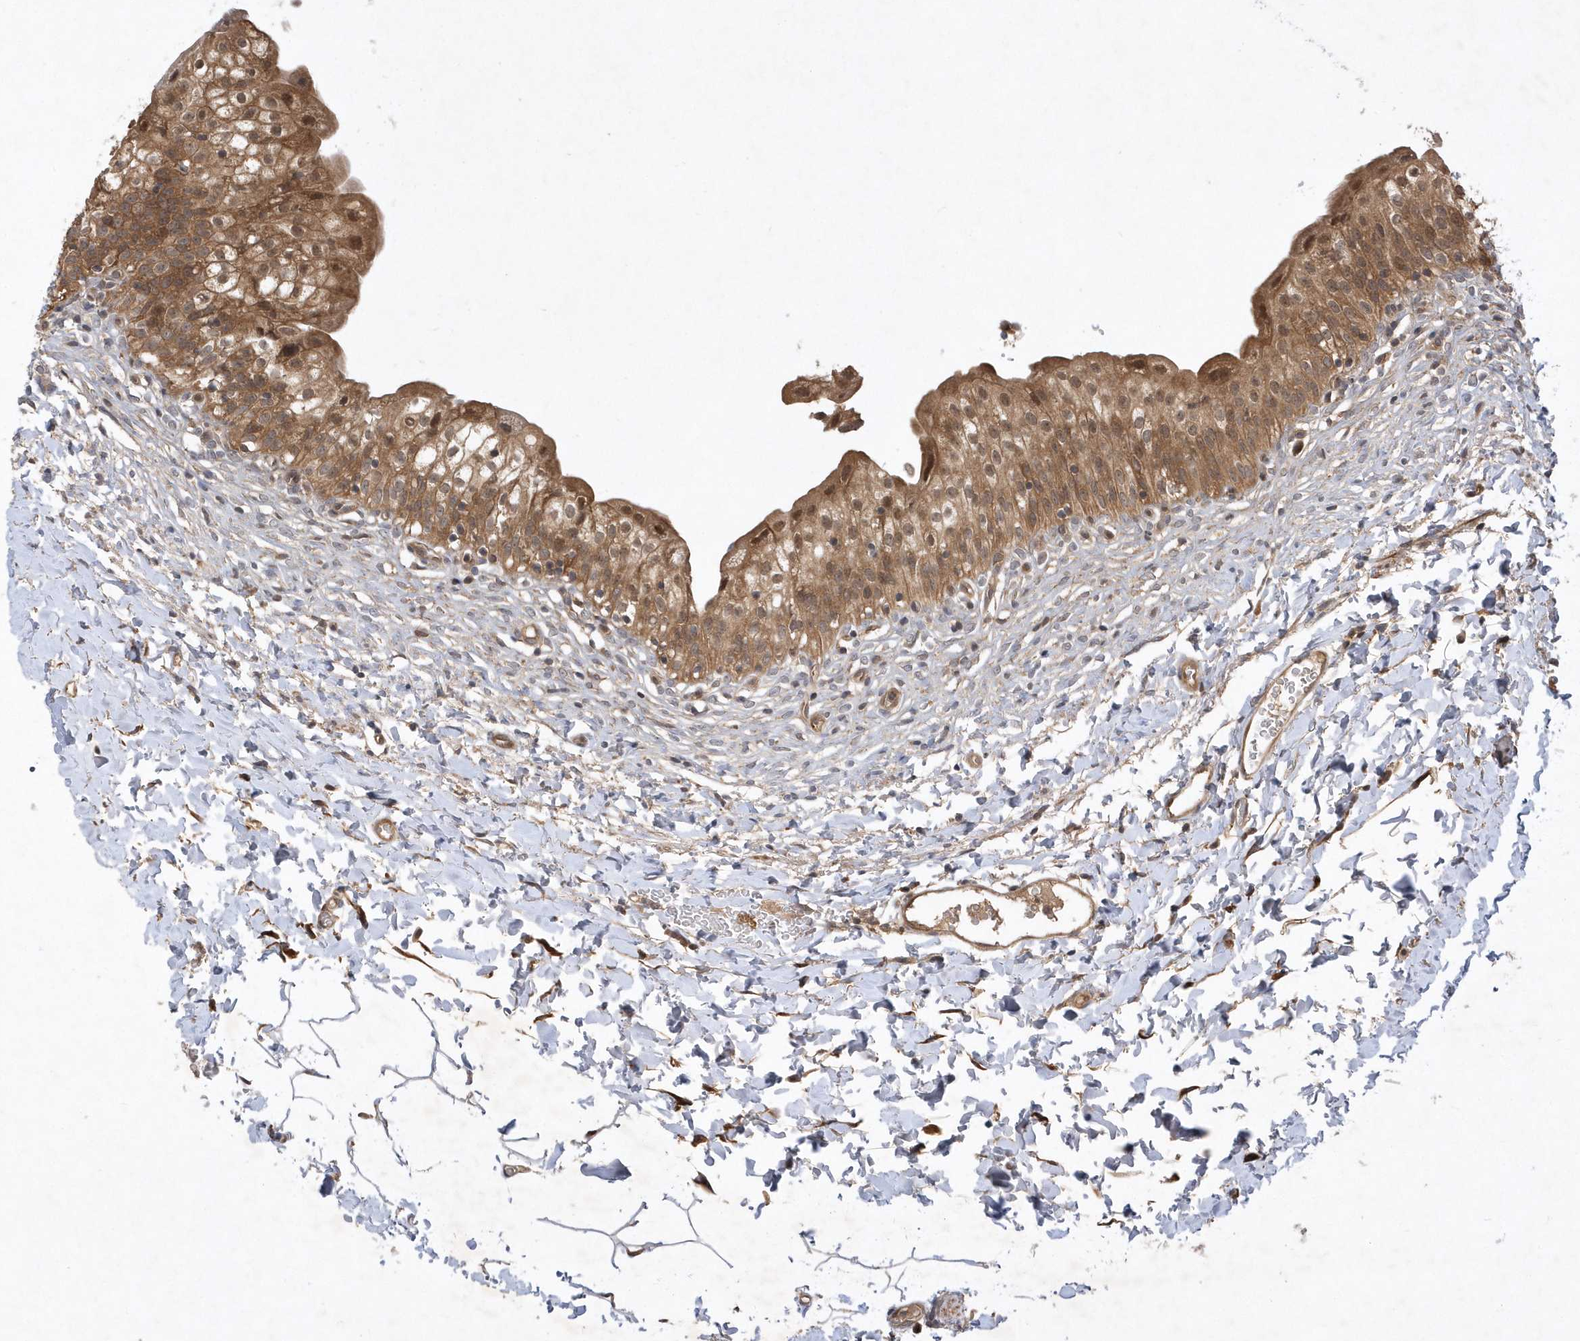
{"staining": {"intensity": "moderate", "quantity": ">75%", "location": "cytoplasmic/membranous,nuclear"}, "tissue": "urinary bladder", "cell_type": "Urothelial cells", "image_type": "normal", "snomed": [{"axis": "morphology", "description": "Normal tissue, NOS"}, {"axis": "topography", "description": "Urinary bladder"}], "caption": "Urinary bladder stained with immunohistochemistry demonstrates moderate cytoplasmic/membranous,nuclear staining in approximately >75% of urothelial cells.", "gene": "GFM2", "patient": {"sex": "male", "age": 55}}